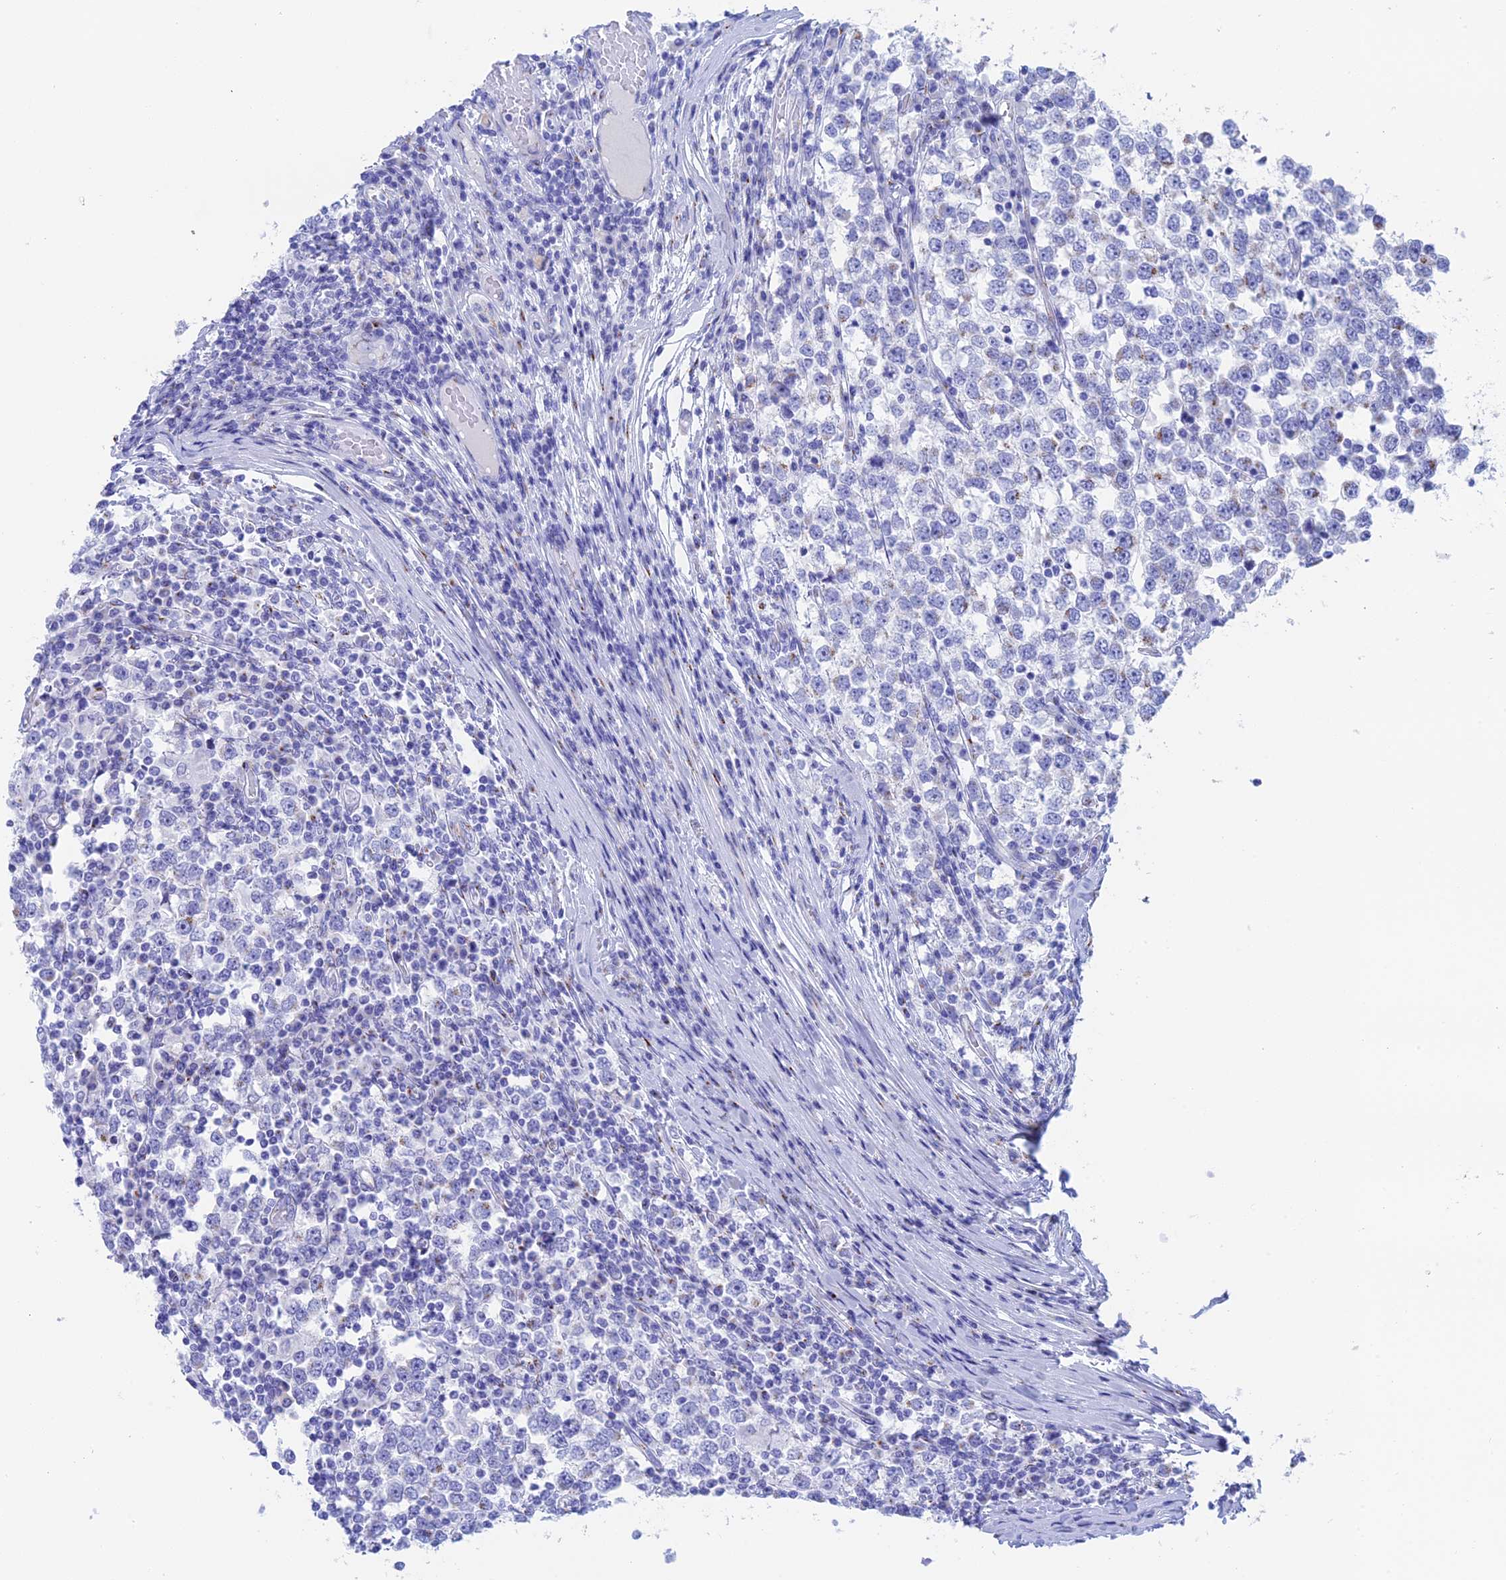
{"staining": {"intensity": "negative", "quantity": "none", "location": "none"}, "tissue": "testis cancer", "cell_type": "Tumor cells", "image_type": "cancer", "snomed": [{"axis": "morphology", "description": "Seminoma, NOS"}, {"axis": "topography", "description": "Testis"}], "caption": "Tumor cells show no significant expression in seminoma (testis).", "gene": "ERICH4", "patient": {"sex": "male", "age": 65}}